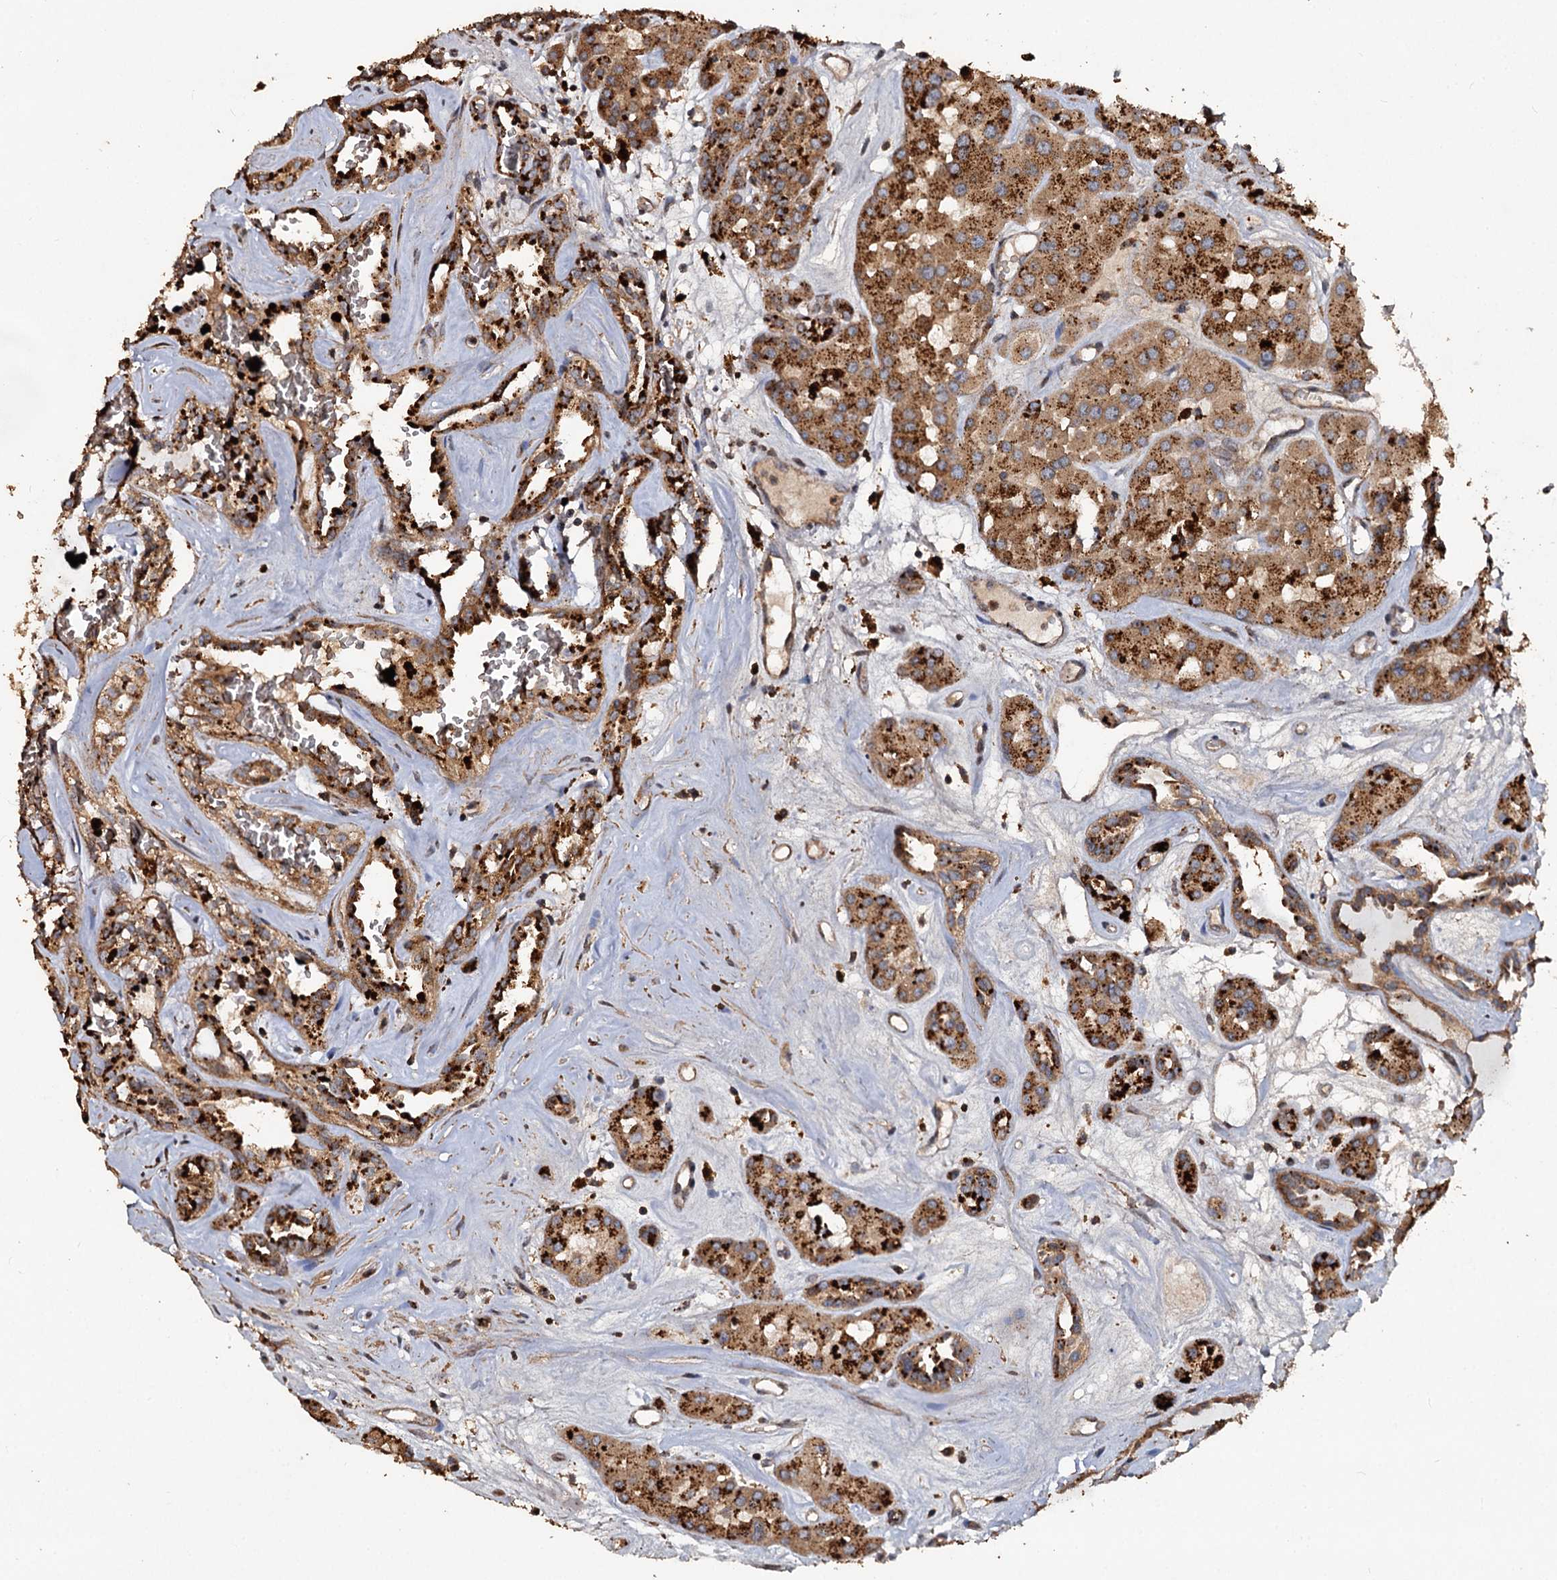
{"staining": {"intensity": "moderate", "quantity": ">75%", "location": "cytoplasmic/membranous"}, "tissue": "renal cancer", "cell_type": "Tumor cells", "image_type": "cancer", "snomed": [{"axis": "morphology", "description": "Carcinoma, NOS"}, {"axis": "topography", "description": "Kidney"}], "caption": "IHC image of neoplastic tissue: renal cancer stained using immunohistochemistry shows medium levels of moderate protein expression localized specifically in the cytoplasmic/membranous of tumor cells, appearing as a cytoplasmic/membranous brown color.", "gene": "NOTCH2NLA", "patient": {"sex": "female", "age": 75}}